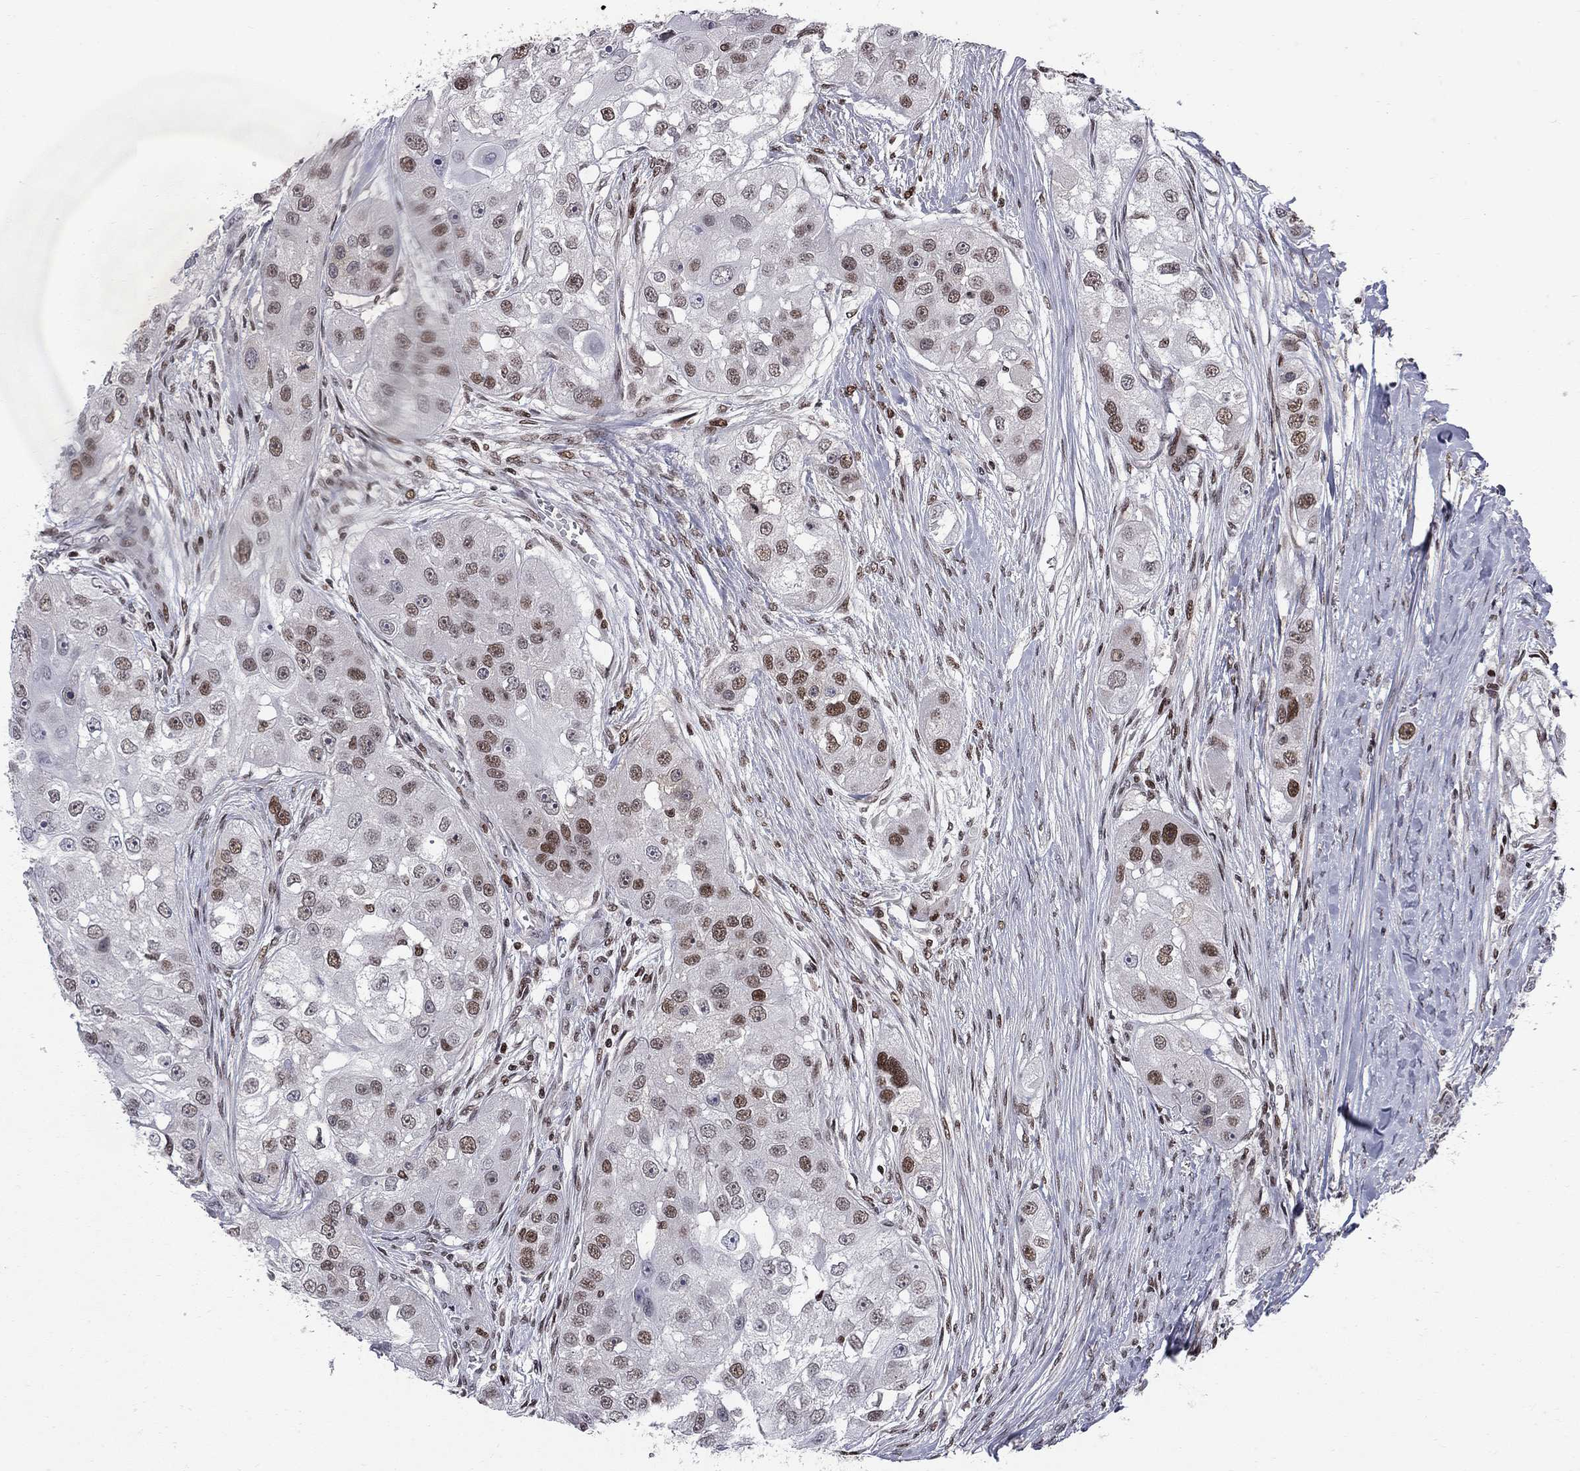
{"staining": {"intensity": "strong", "quantity": "<25%", "location": "nuclear"}, "tissue": "head and neck cancer", "cell_type": "Tumor cells", "image_type": "cancer", "snomed": [{"axis": "morphology", "description": "Normal tissue, NOS"}, {"axis": "morphology", "description": "Squamous cell carcinoma, NOS"}, {"axis": "topography", "description": "Skeletal muscle"}, {"axis": "topography", "description": "Head-Neck"}], "caption": "There is medium levels of strong nuclear staining in tumor cells of head and neck cancer (squamous cell carcinoma), as demonstrated by immunohistochemical staining (brown color).", "gene": "RNASEH2C", "patient": {"sex": "male", "age": 51}}